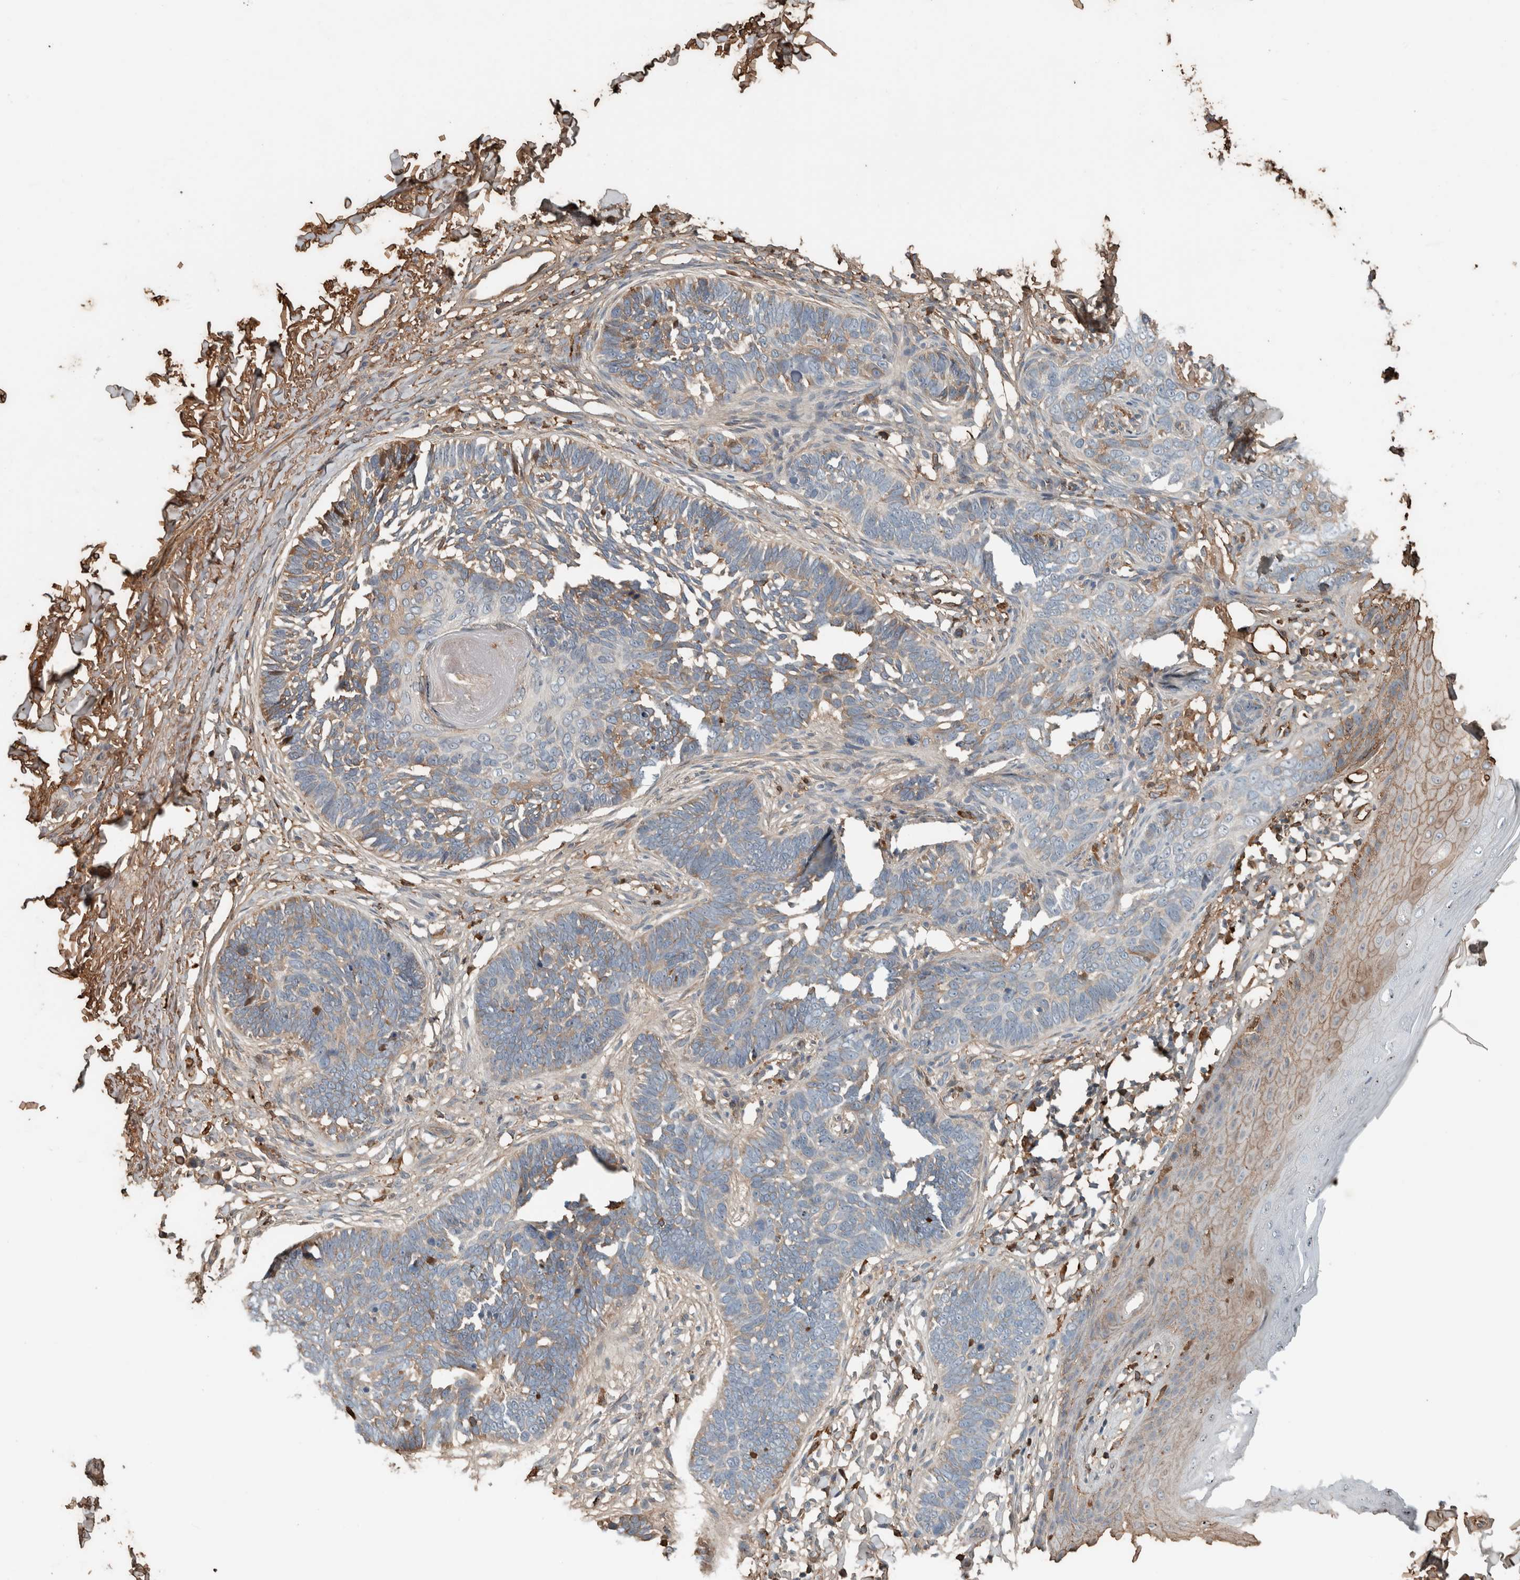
{"staining": {"intensity": "weak", "quantity": "<25%", "location": "cytoplasmic/membranous"}, "tissue": "skin cancer", "cell_type": "Tumor cells", "image_type": "cancer", "snomed": [{"axis": "morphology", "description": "Normal tissue, NOS"}, {"axis": "morphology", "description": "Basal cell carcinoma"}, {"axis": "topography", "description": "Skin"}], "caption": "The immunohistochemistry (IHC) image has no significant positivity in tumor cells of basal cell carcinoma (skin) tissue.", "gene": "USP34", "patient": {"sex": "male", "age": 77}}